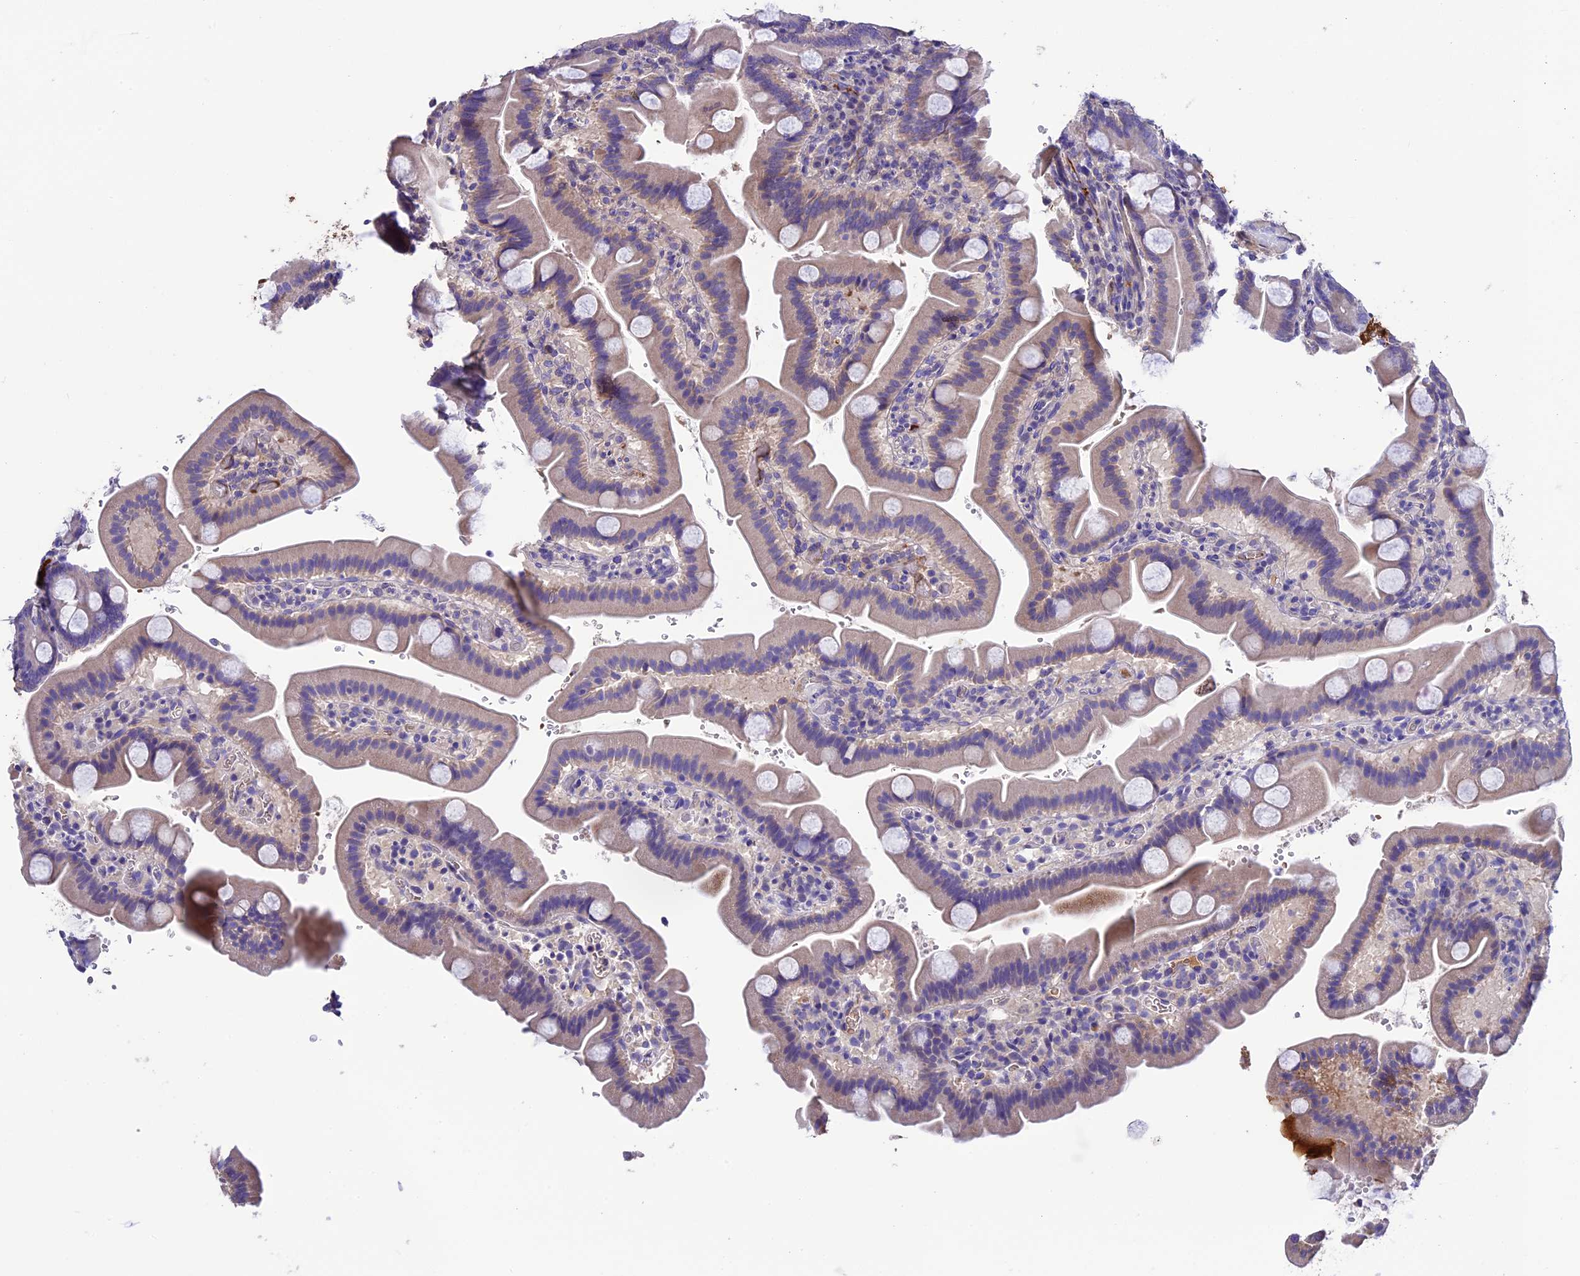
{"staining": {"intensity": "negative", "quantity": "none", "location": "none"}, "tissue": "duodenum", "cell_type": "Glandular cells", "image_type": "normal", "snomed": [{"axis": "morphology", "description": "Normal tissue, NOS"}, {"axis": "topography", "description": "Duodenum"}], "caption": "An IHC image of benign duodenum is shown. There is no staining in glandular cells of duodenum. The staining was performed using DAB (3,3'-diaminobenzidine) to visualize the protein expression in brown, while the nuclei were stained in blue with hematoxylin (Magnification: 20x).", "gene": "TCP11L2", "patient": {"sex": "male", "age": 55}}